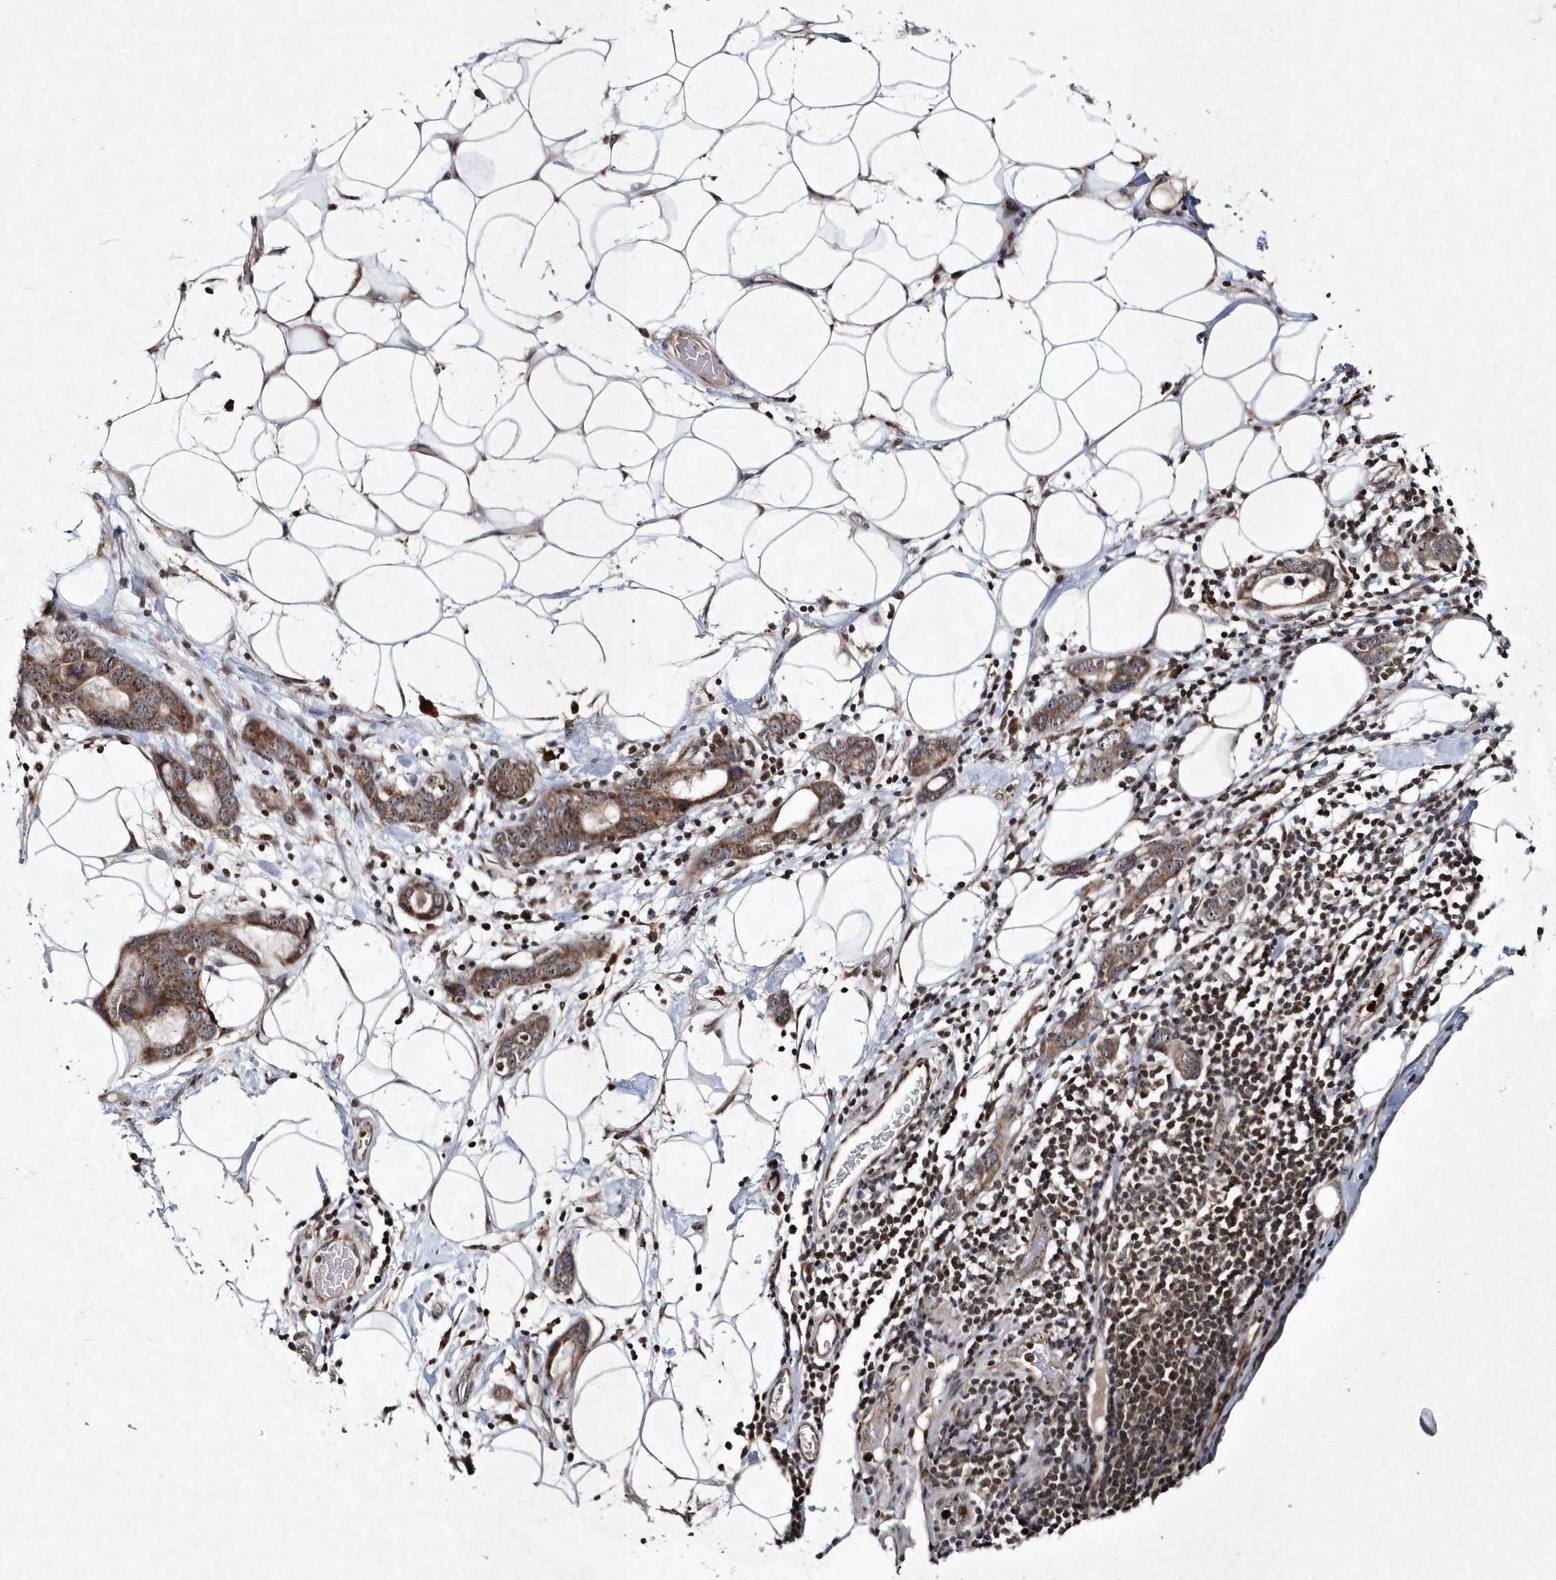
{"staining": {"intensity": "moderate", "quantity": ">75%", "location": "cytoplasmic/membranous"}, "tissue": "stomach cancer", "cell_type": "Tumor cells", "image_type": "cancer", "snomed": [{"axis": "morphology", "description": "Adenocarcinoma, NOS"}, {"axis": "topography", "description": "Stomach, lower"}], "caption": "This is a micrograph of immunohistochemistry (IHC) staining of stomach cancer, which shows moderate staining in the cytoplasmic/membranous of tumor cells.", "gene": "SOWAHB", "patient": {"sex": "female", "age": 93}}